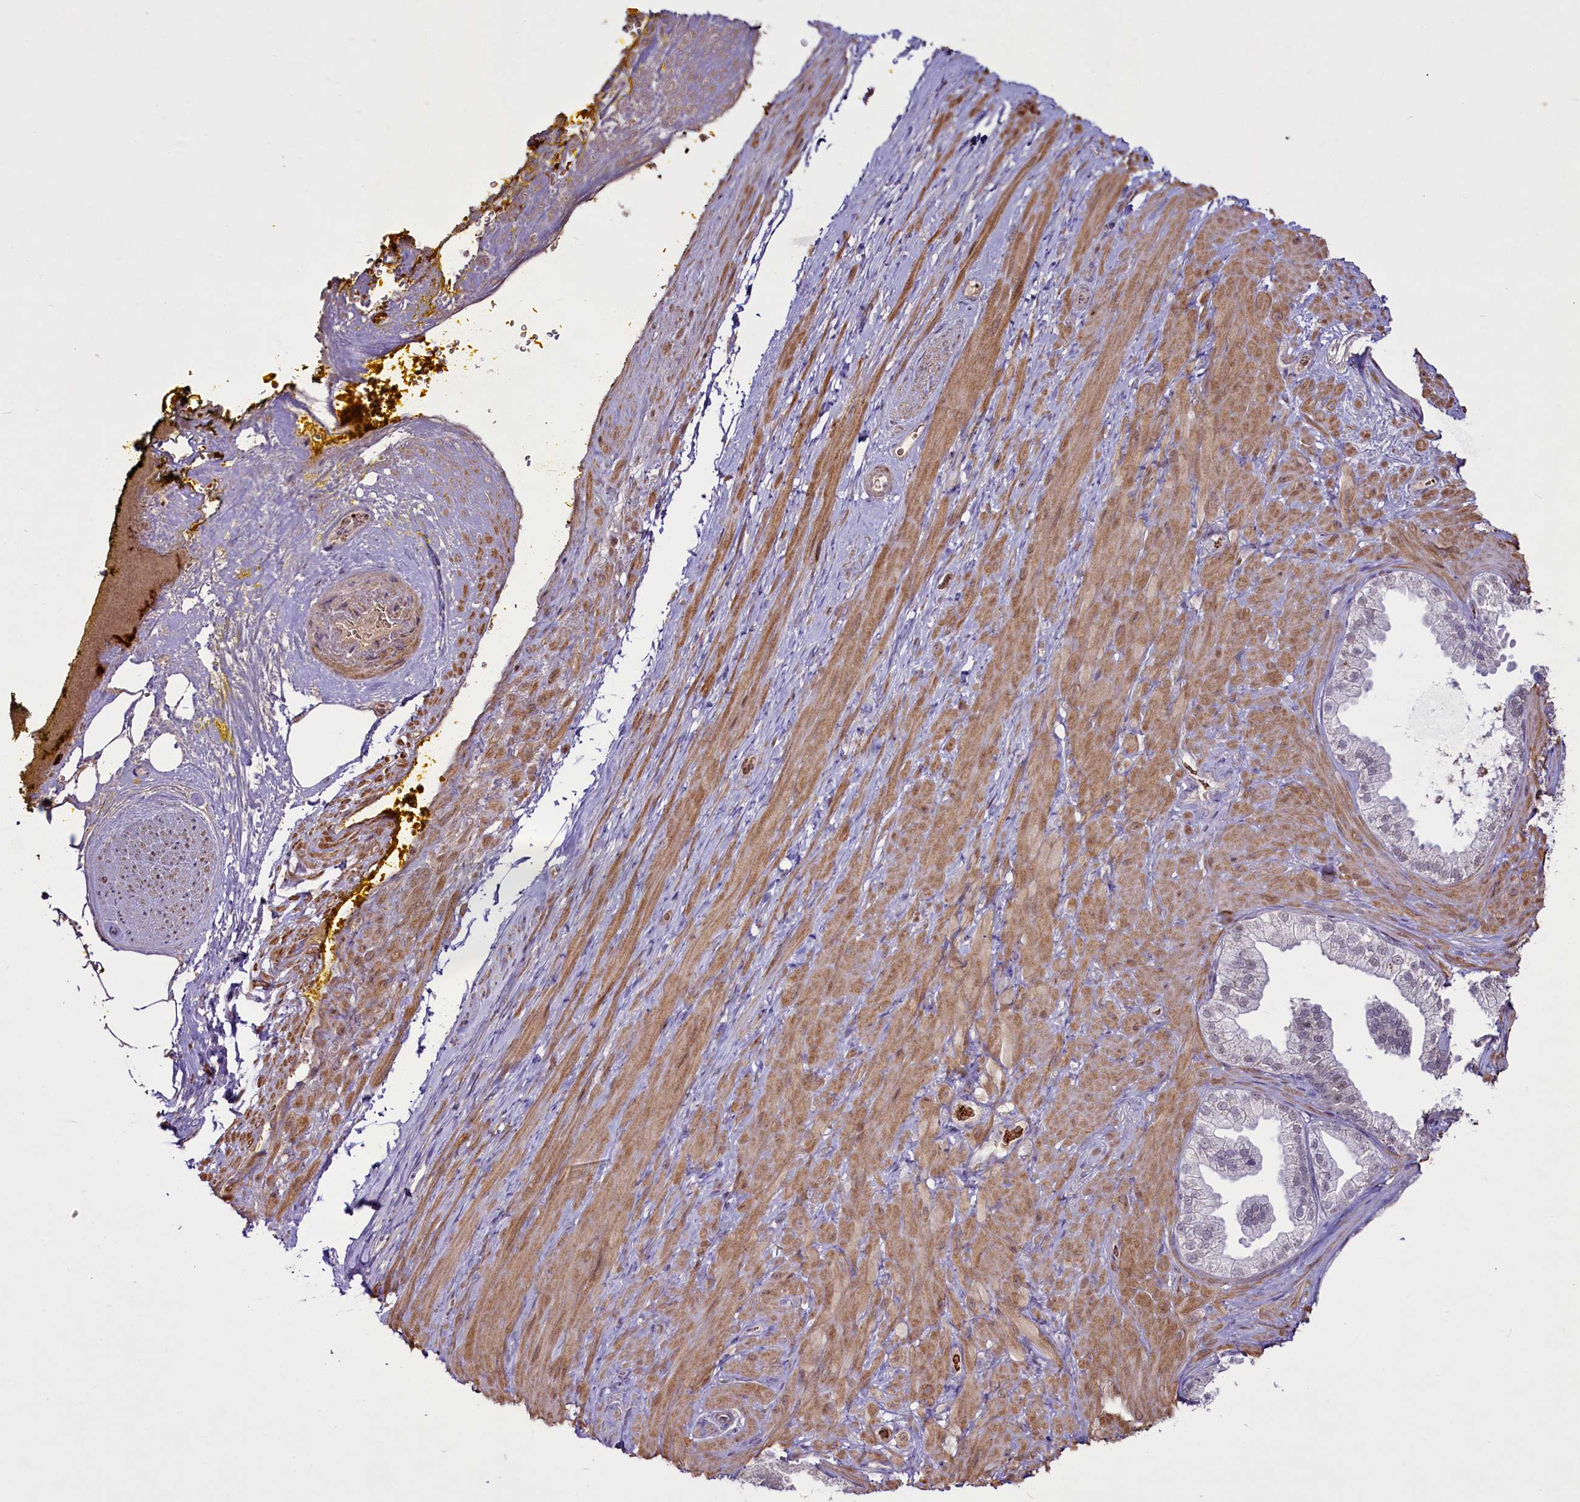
{"staining": {"intensity": "strong", "quantity": "25%-75%", "location": "cytoplasmic/membranous,nuclear"}, "tissue": "adipose tissue", "cell_type": "Adipocytes", "image_type": "normal", "snomed": [{"axis": "morphology", "description": "Normal tissue, NOS"}, {"axis": "morphology", "description": "Adenocarcinoma, Low grade"}, {"axis": "topography", "description": "Prostate"}, {"axis": "topography", "description": "Peripheral nerve tissue"}], "caption": "The micrograph shows immunohistochemical staining of unremarkable adipose tissue. There is strong cytoplasmic/membranous,nuclear expression is seen in approximately 25%-75% of adipocytes.", "gene": "SUSD3", "patient": {"sex": "male", "age": 63}}